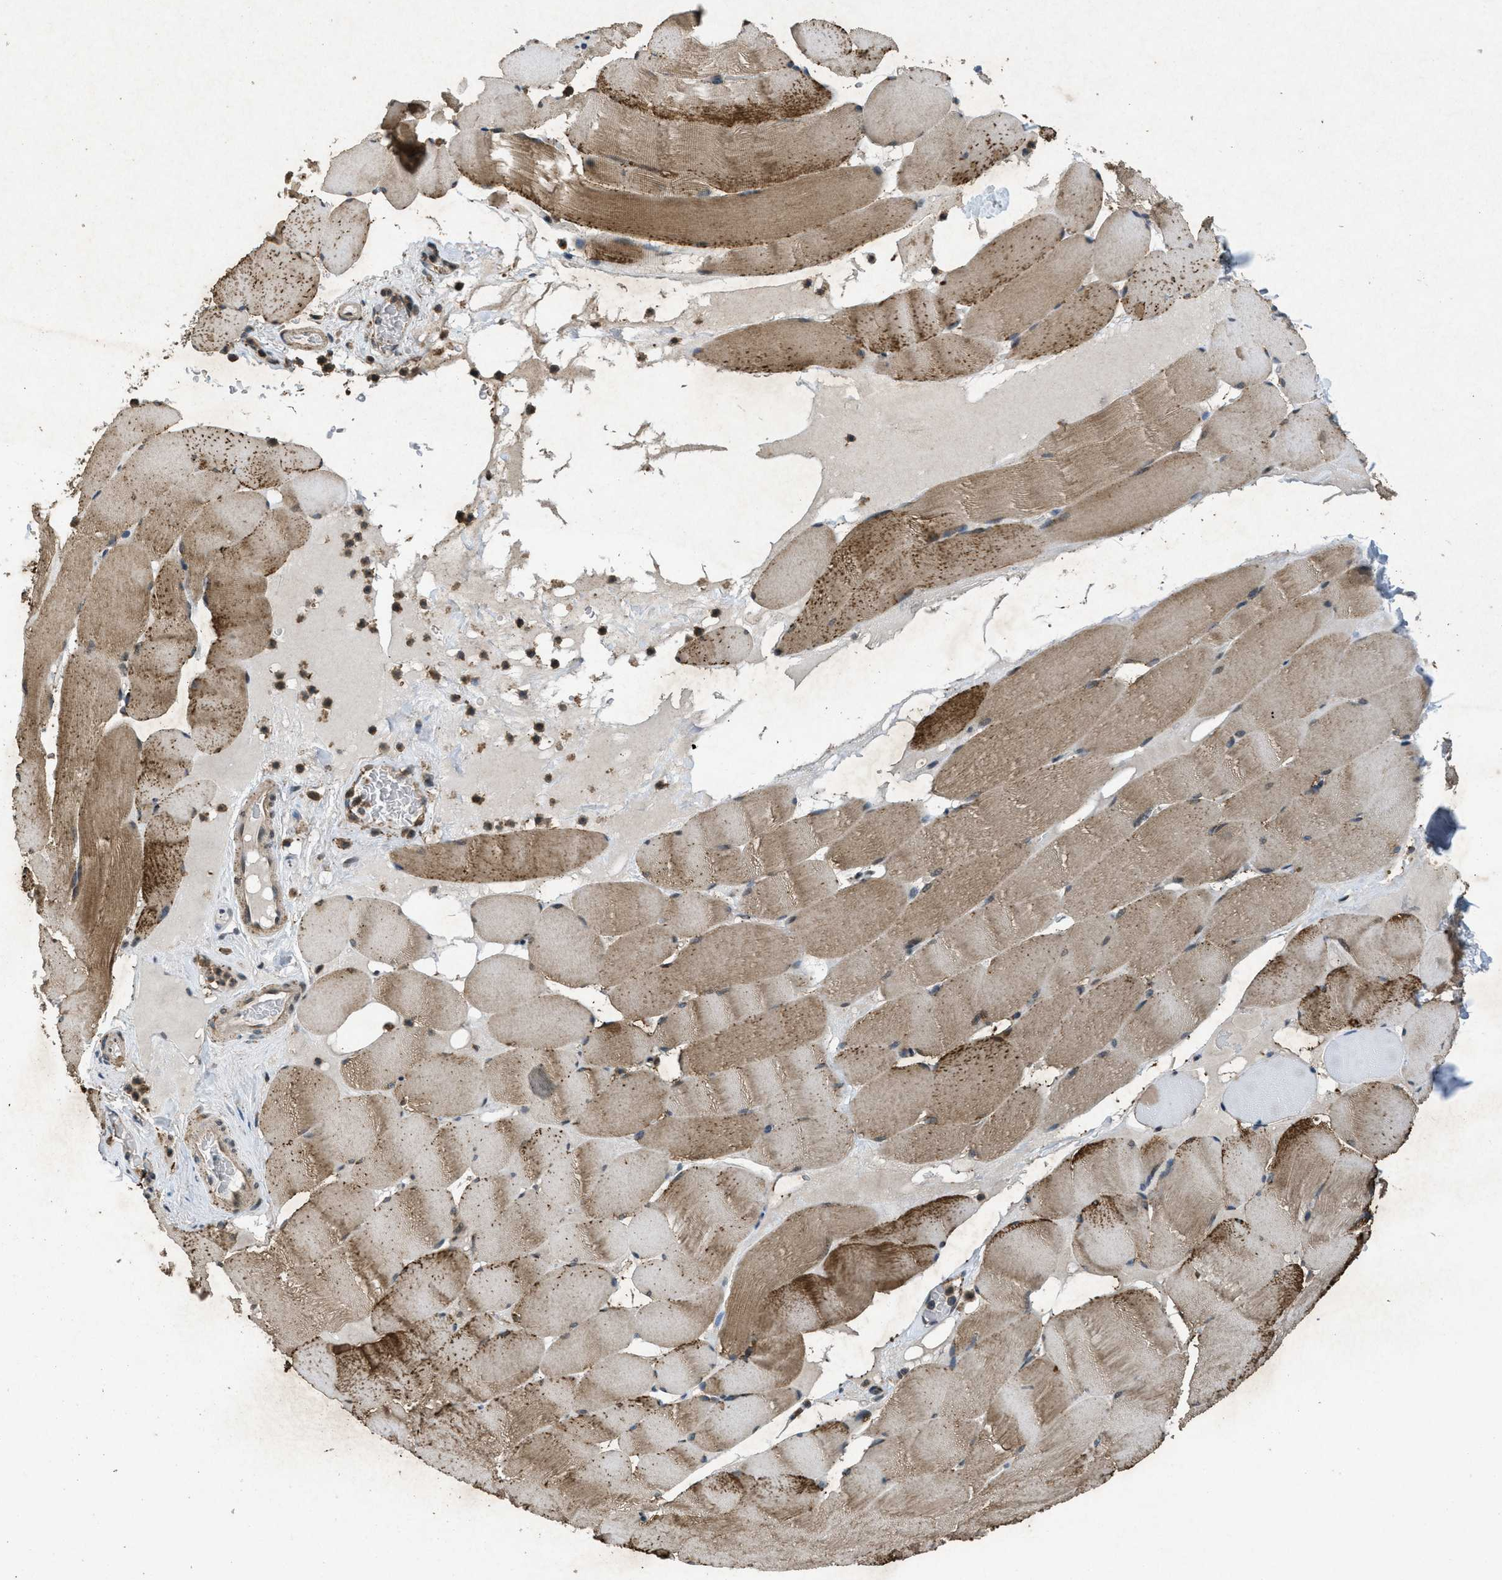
{"staining": {"intensity": "moderate", "quantity": ">75%", "location": "cytoplasmic/membranous"}, "tissue": "skeletal muscle", "cell_type": "Myocytes", "image_type": "normal", "snomed": [{"axis": "morphology", "description": "Normal tissue, NOS"}, {"axis": "topography", "description": "Skeletal muscle"}], "caption": "The histopathology image demonstrates a brown stain indicating the presence of a protein in the cytoplasmic/membranous of myocytes in skeletal muscle.", "gene": "PPP1R15A", "patient": {"sex": "male", "age": 62}}